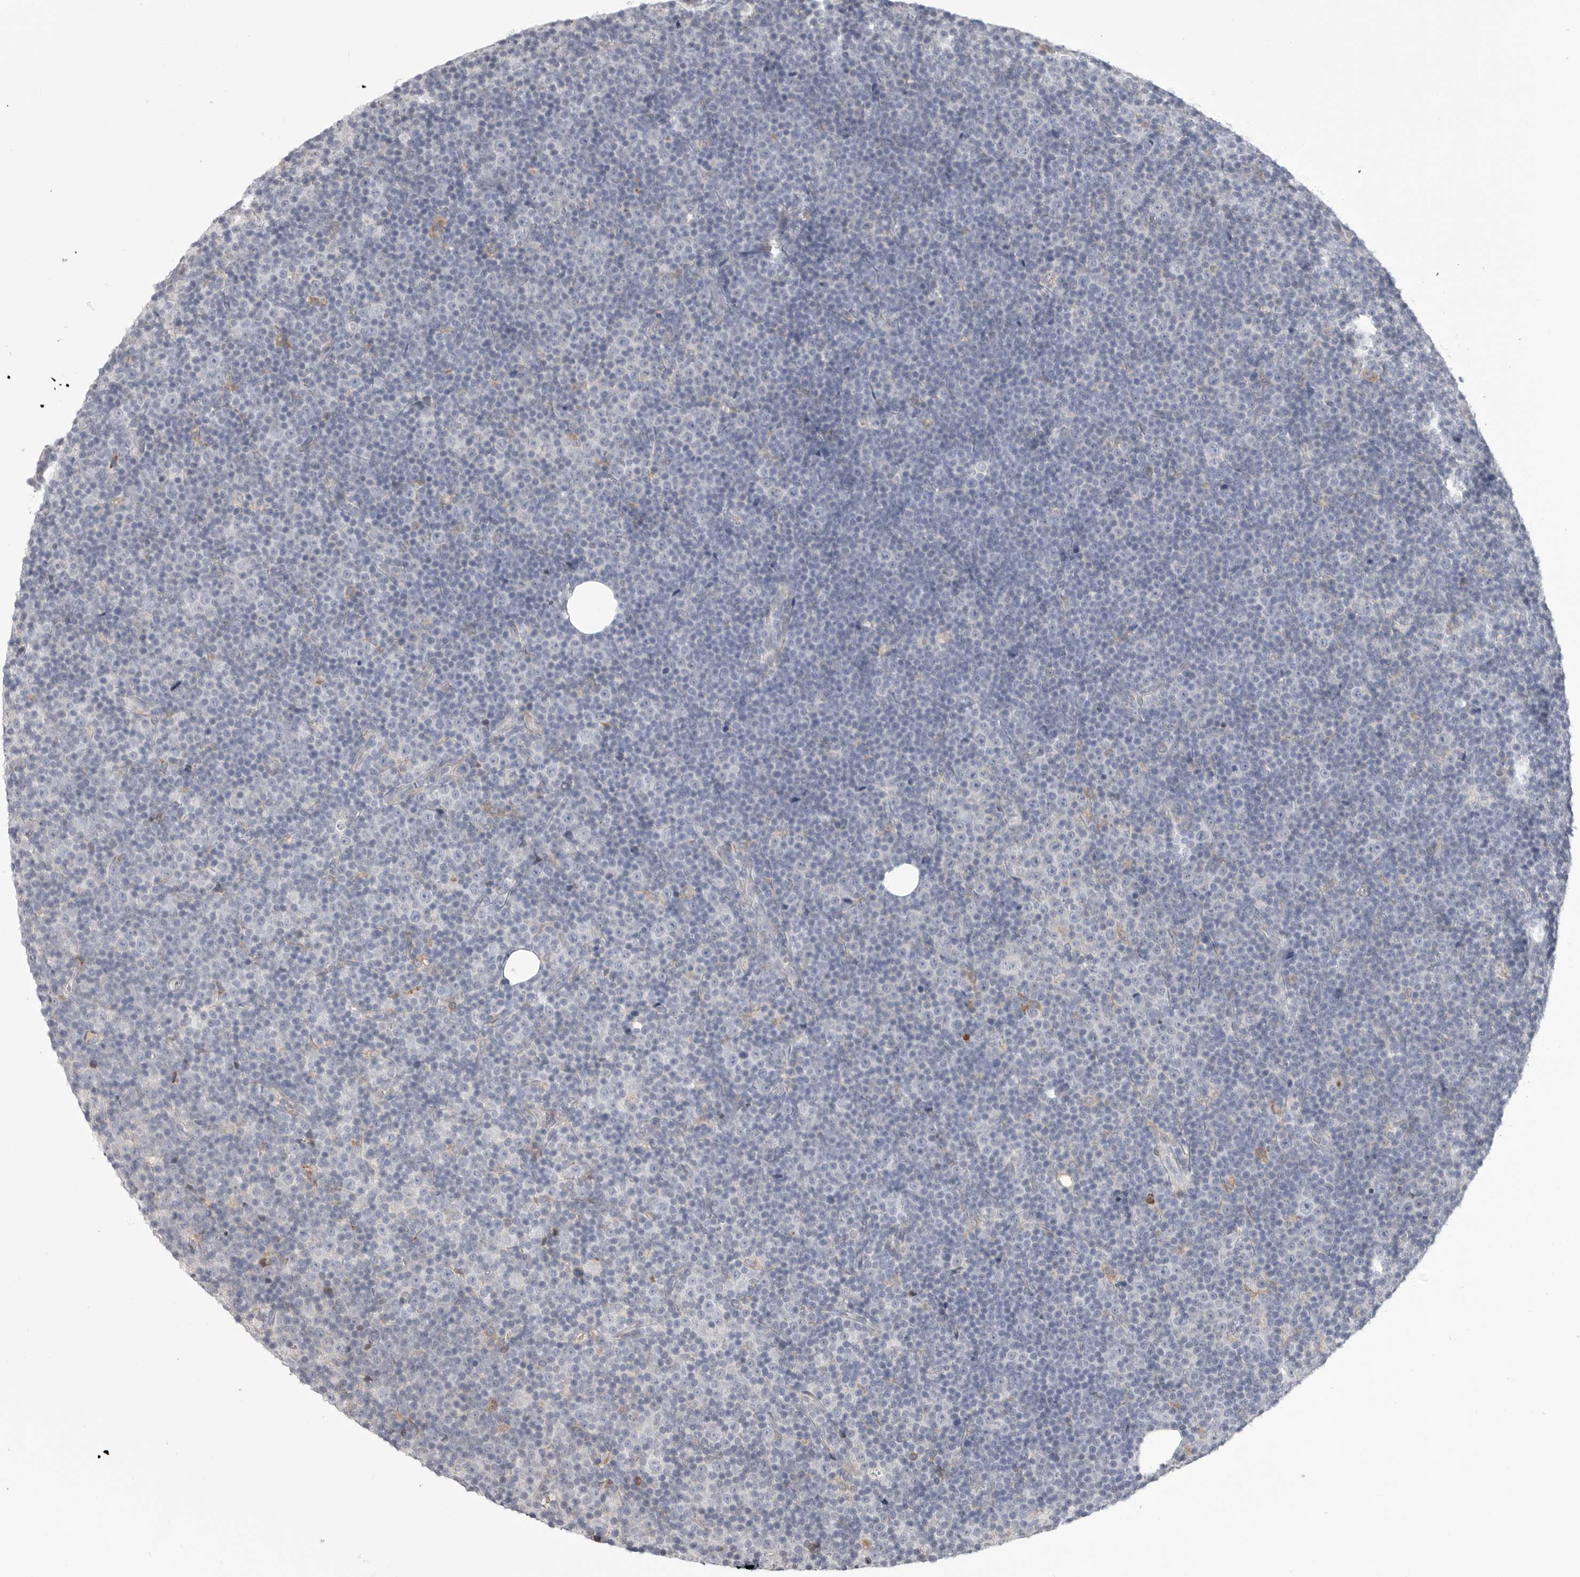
{"staining": {"intensity": "negative", "quantity": "none", "location": "none"}, "tissue": "lymphoma", "cell_type": "Tumor cells", "image_type": "cancer", "snomed": [{"axis": "morphology", "description": "Malignant lymphoma, non-Hodgkin's type, Low grade"}, {"axis": "topography", "description": "Lymph node"}], "caption": "High magnification brightfield microscopy of lymphoma stained with DAB (brown) and counterstained with hematoxylin (blue): tumor cells show no significant staining.", "gene": "FKBP2", "patient": {"sex": "female", "age": 67}}